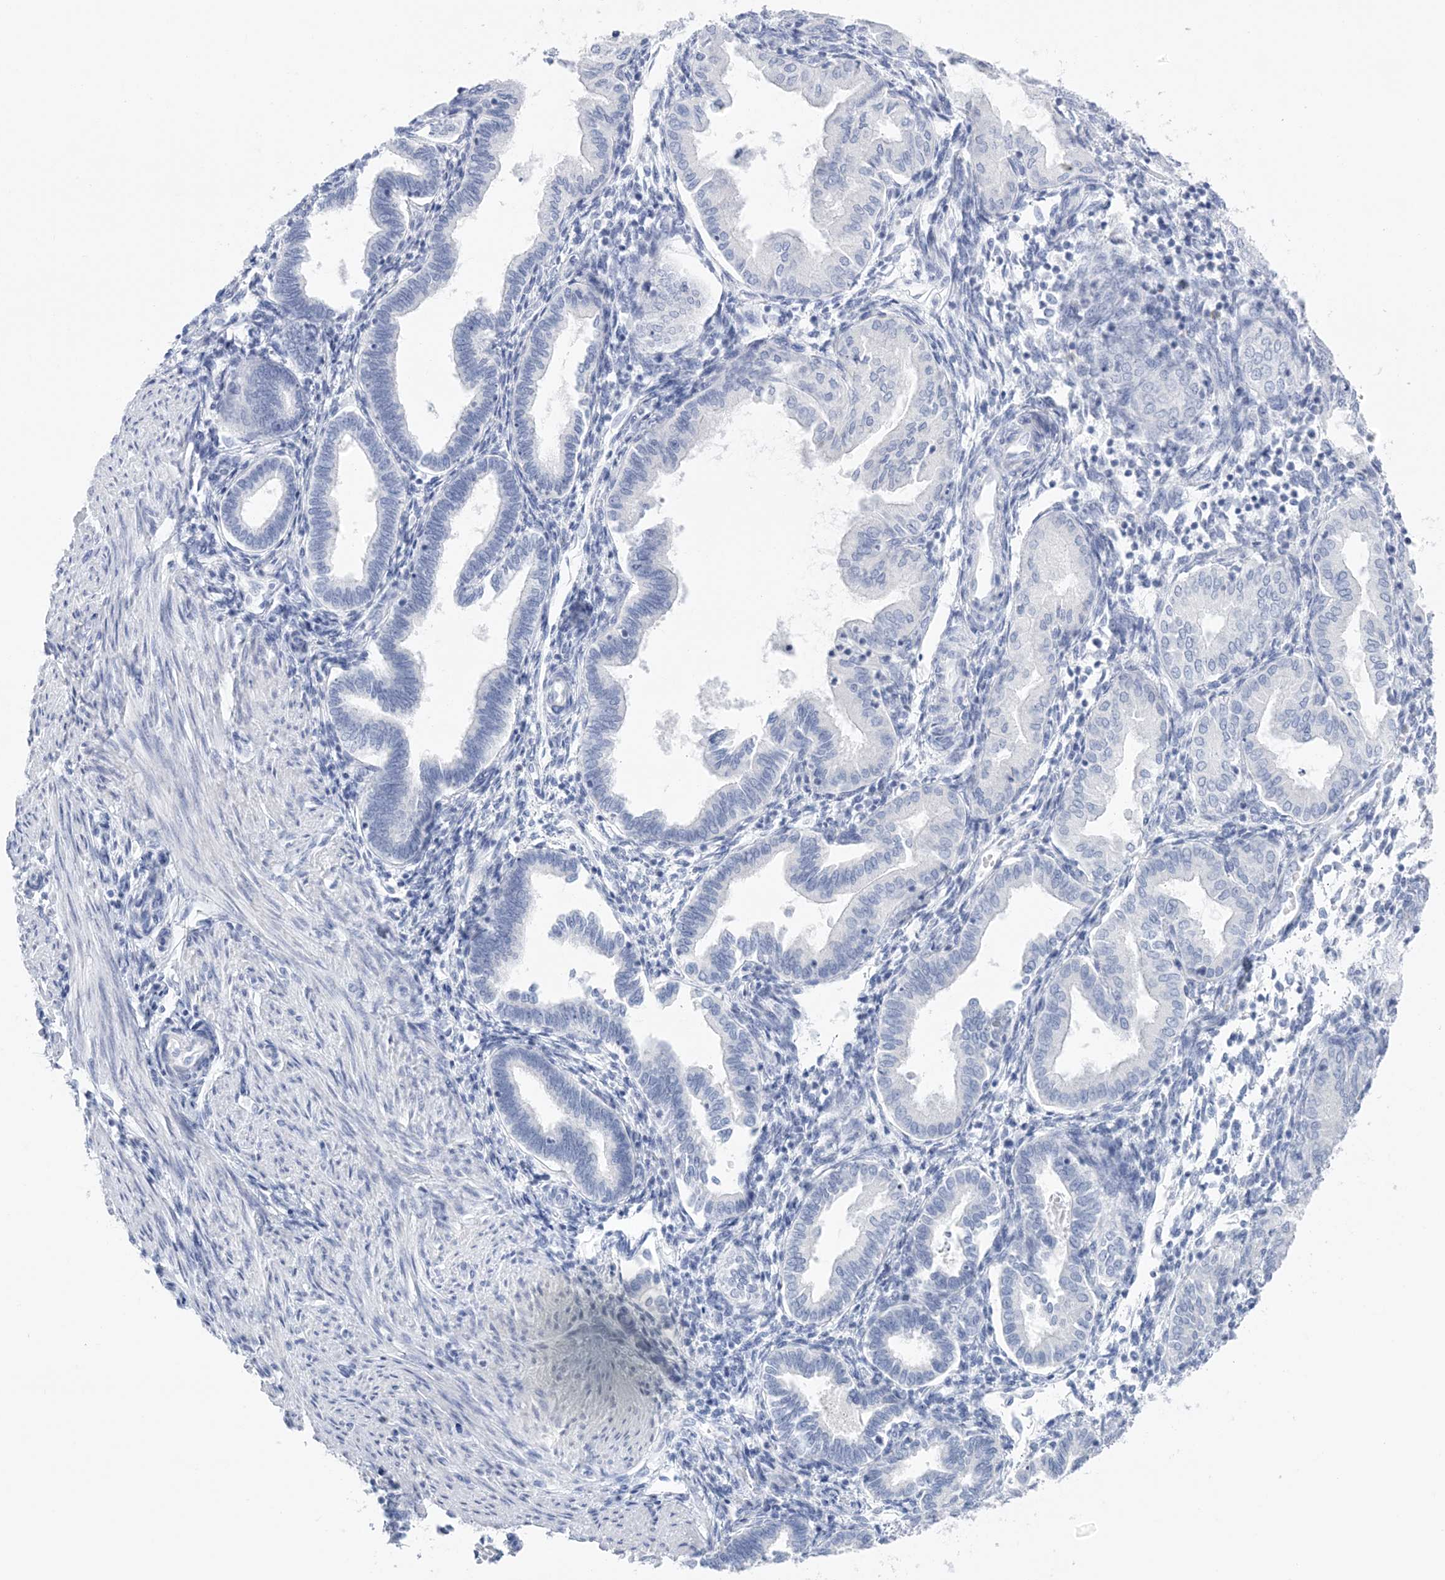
{"staining": {"intensity": "negative", "quantity": "none", "location": "none"}, "tissue": "endometrium", "cell_type": "Cells in endometrial stroma", "image_type": "normal", "snomed": [{"axis": "morphology", "description": "Normal tissue, NOS"}, {"axis": "topography", "description": "Endometrium"}], "caption": "An immunohistochemistry (IHC) micrograph of unremarkable endometrium is shown. There is no staining in cells in endometrial stroma of endometrium.", "gene": "SH3YL1", "patient": {"sex": "female", "age": 53}}